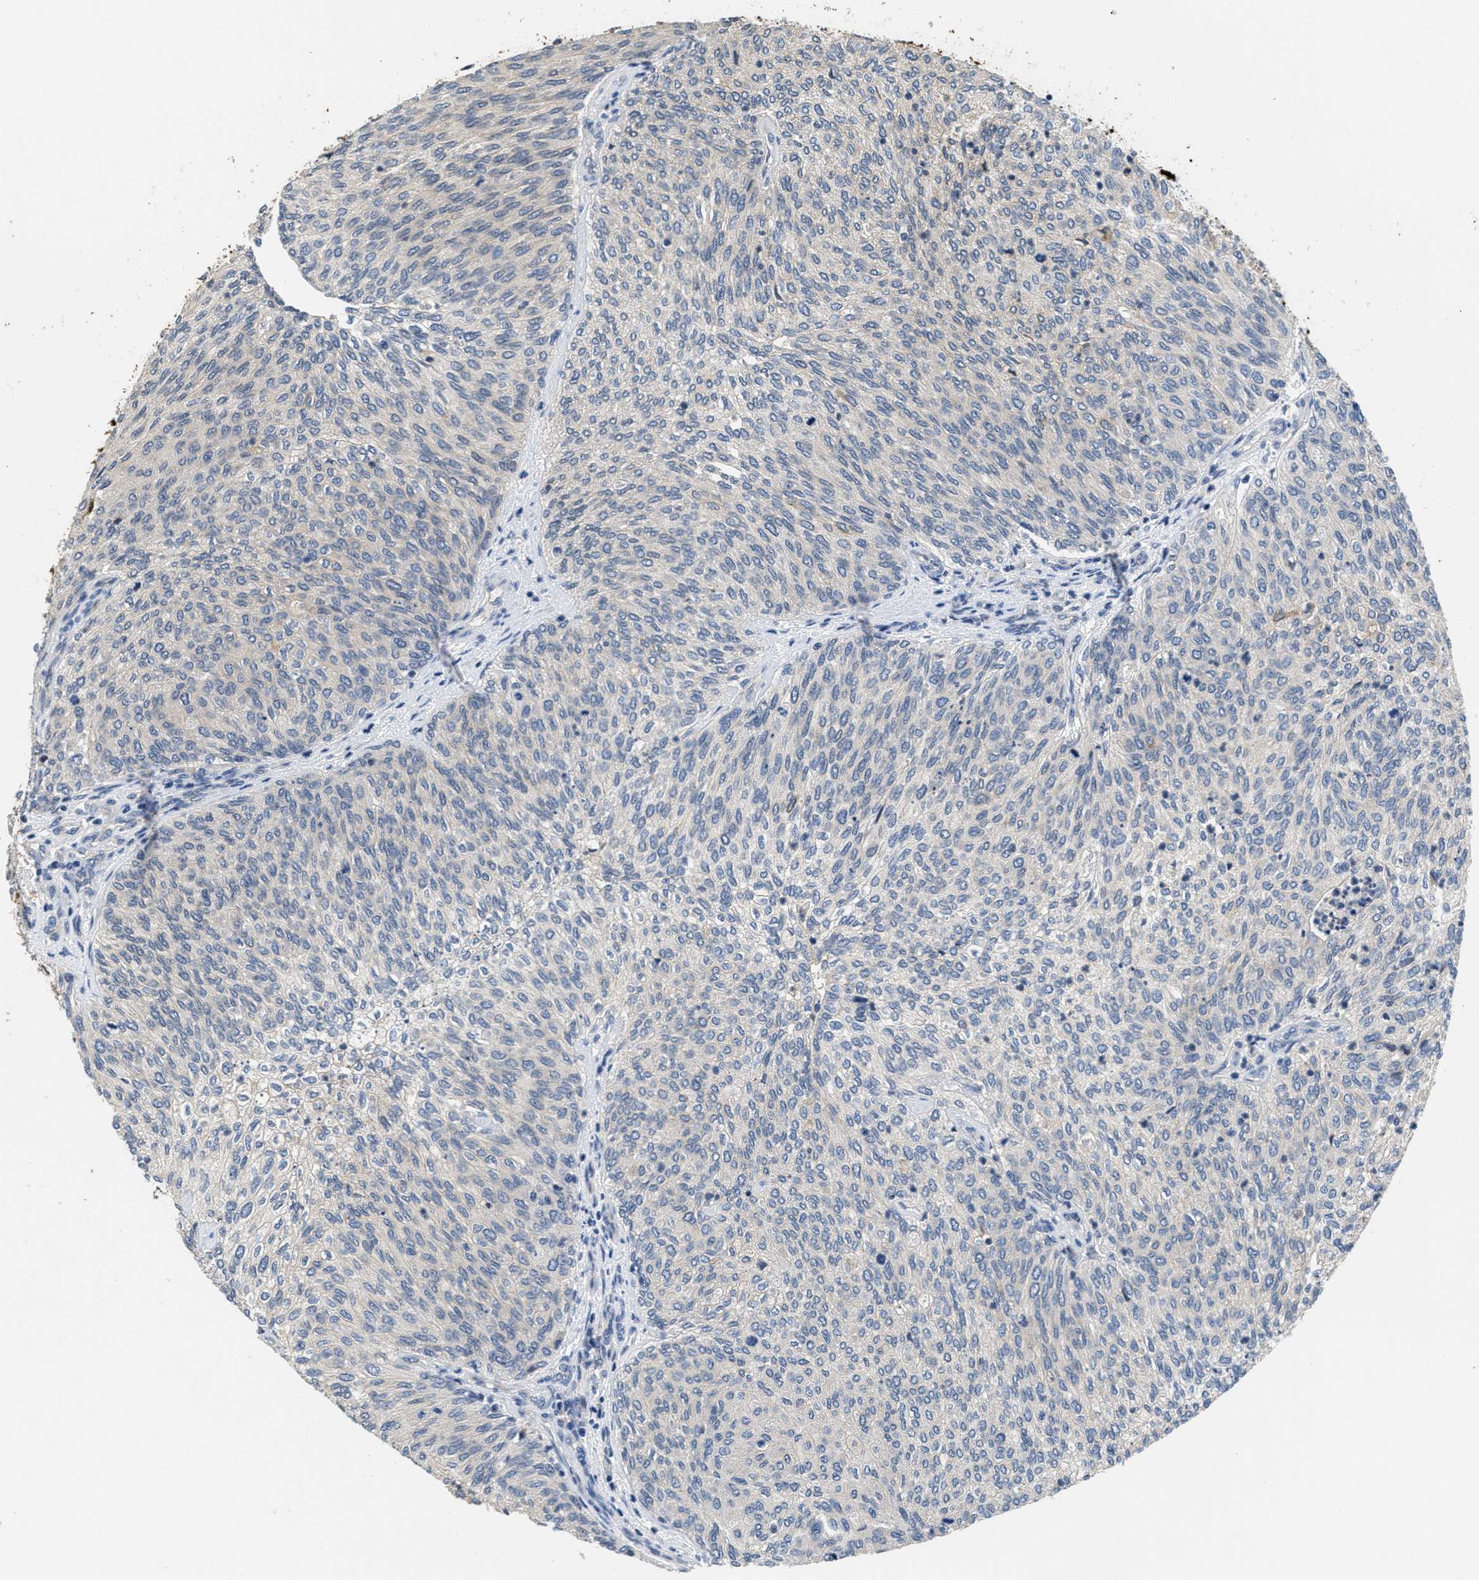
{"staining": {"intensity": "weak", "quantity": "<25%", "location": "cytoplasmic/membranous"}, "tissue": "urothelial cancer", "cell_type": "Tumor cells", "image_type": "cancer", "snomed": [{"axis": "morphology", "description": "Urothelial carcinoma, Low grade"}, {"axis": "topography", "description": "Urinary bladder"}], "caption": "A high-resolution photomicrograph shows immunohistochemistry (IHC) staining of urothelial cancer, which exhibits no significant positivity in tumor cells. The staining was performed using DAB to visualize the protein expression in brown, while the nuclei were stained in blue with hematoxylin (Magnification: 20x).", "gene": "ANGPT1", "patient": {"sex": "female", "age": 79}}